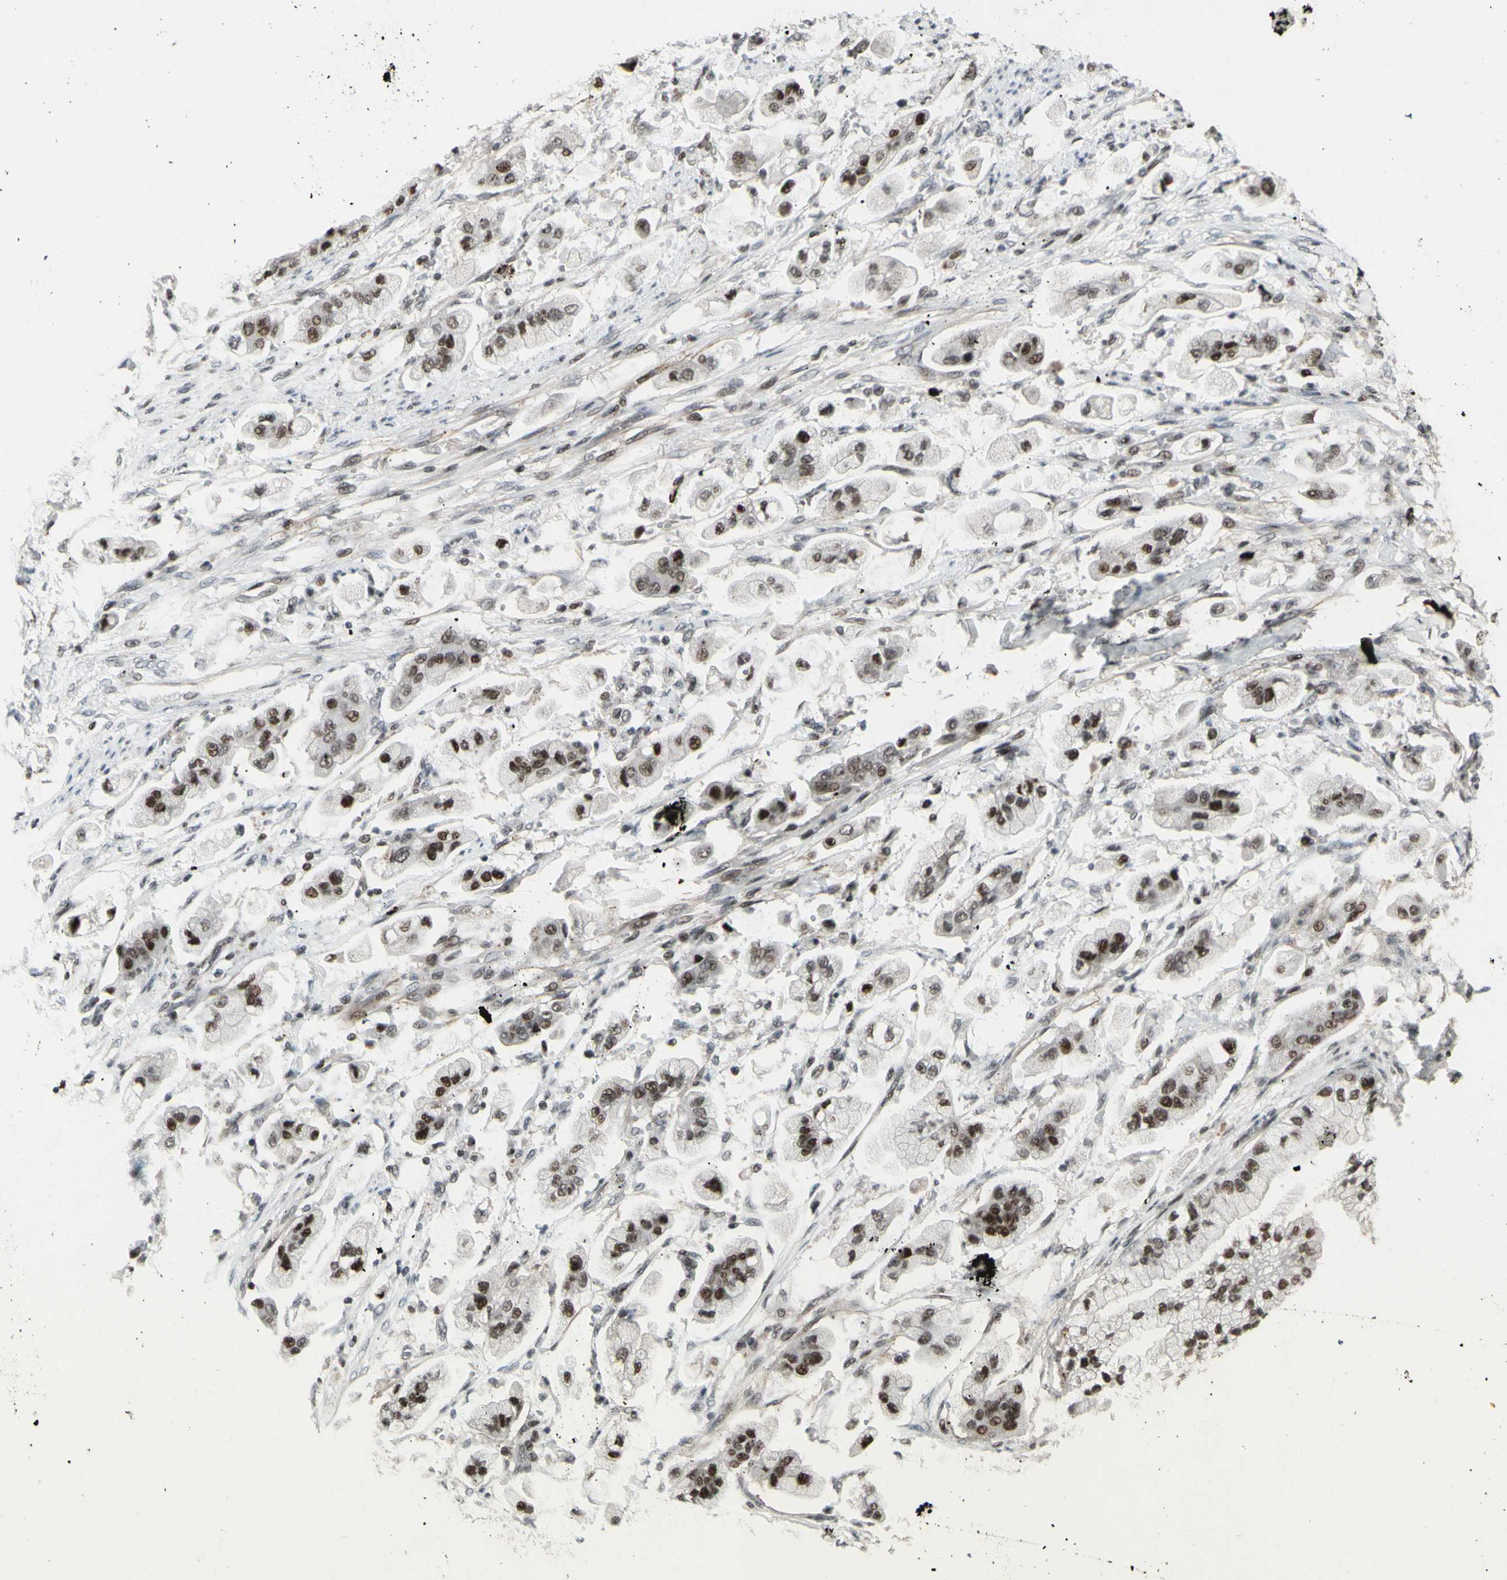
{"staining": {"intensity": "moderate", "quantity": ">75%", "location": "nuclear"}, "tissue": "stomach cancer", "cell_type": "Tumor cells", "image_type": "cancer", "snomed": [{"axis": "morphology", "description": "Adenocarcinoma, NOS"}, {"axis": "topography", "description": "Stomach"}], "caption": "Stomach adenocarcinoma stained with a protein marker exhibits moderate staining in tumor cells.", "gene": "SUPT6H", "patient": {"sex": "male", "age": 62}}